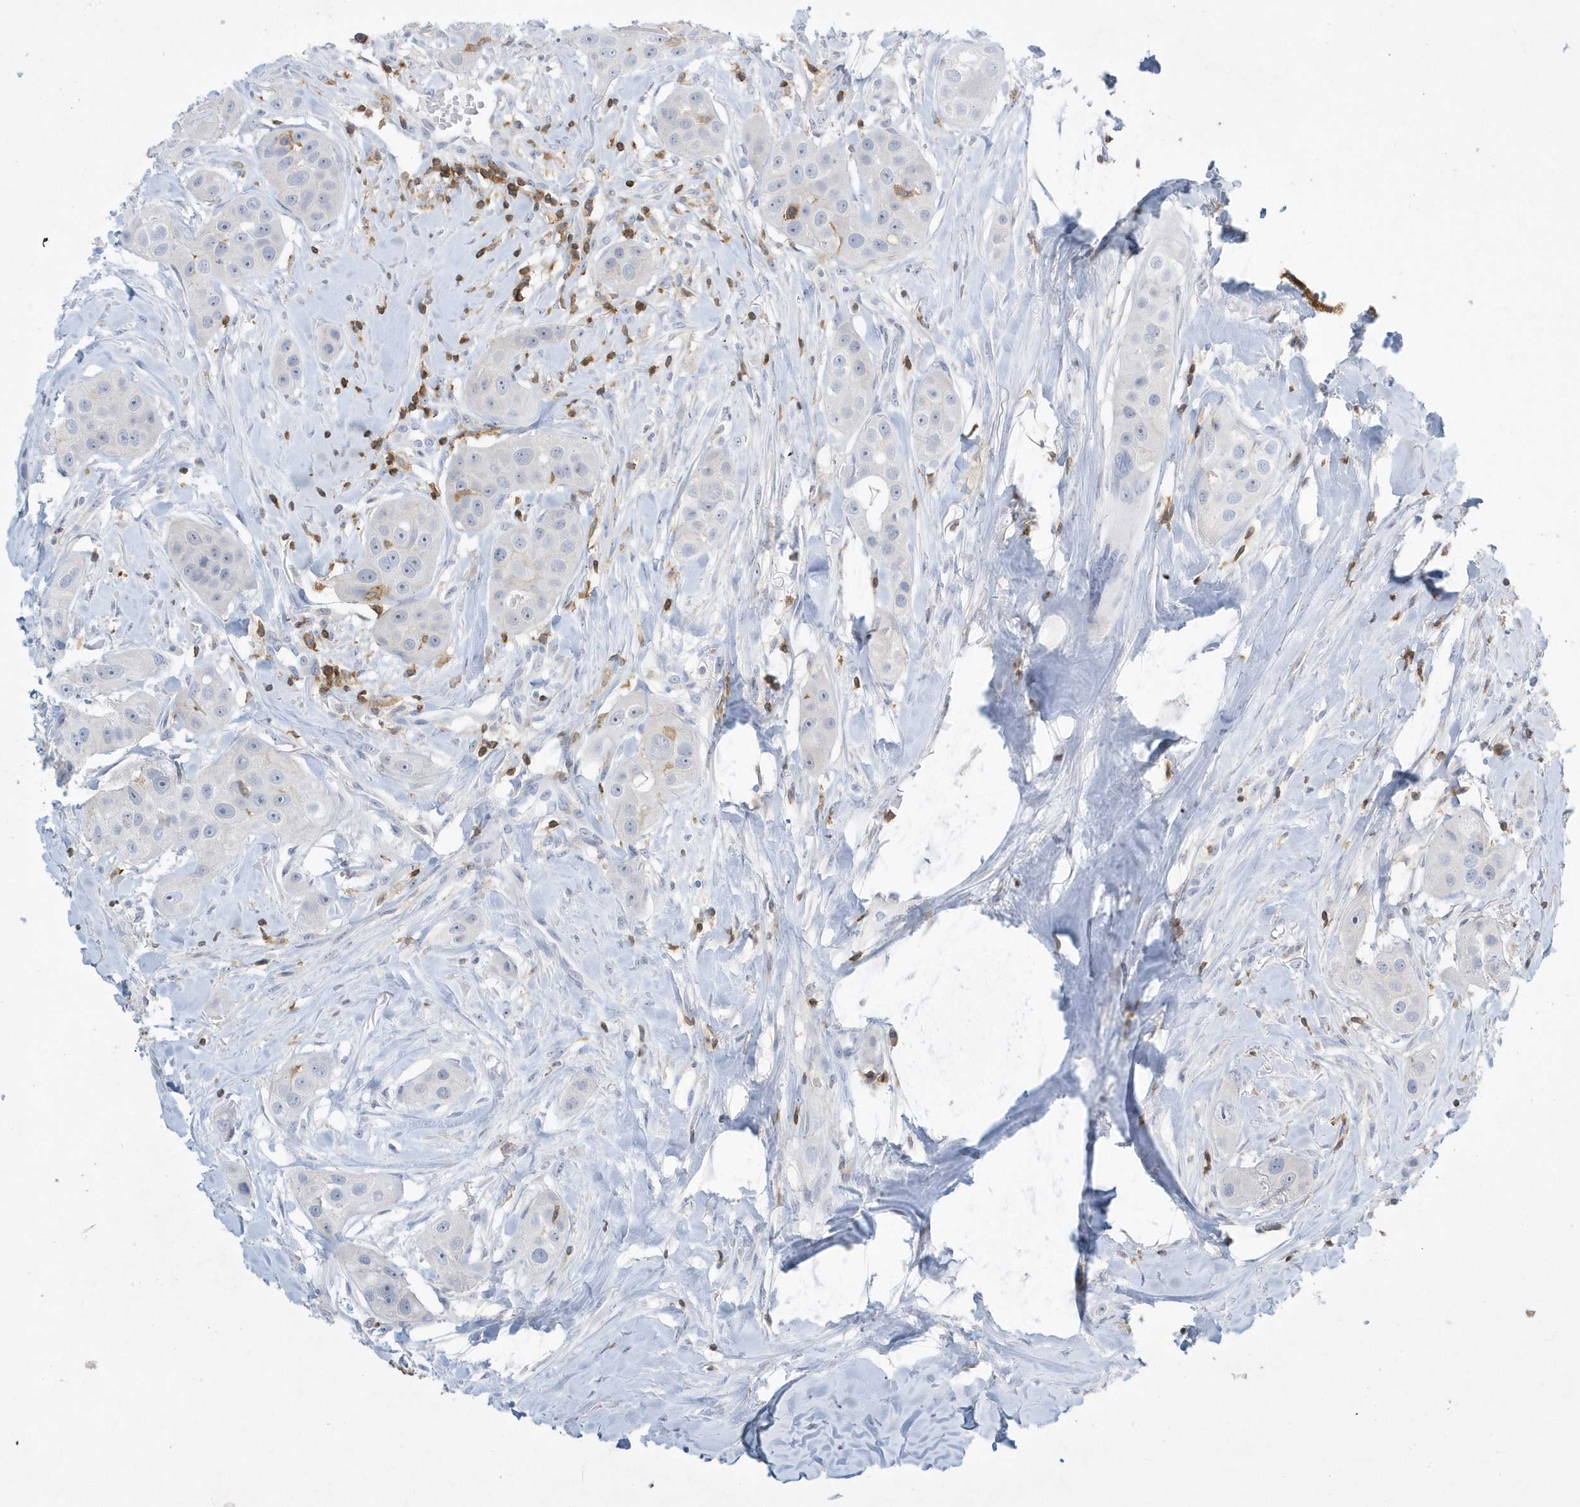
{"staining": {"intensity": "negative", "quantity": "none", "location": "none"}, "tissue": "head and neck cancer", "cell_type": "Tumor cells", "image_type": "cancer", "snomed": [{"axis": "morphology", "description": "Normal tissue, NOS"}, {"axis": "morphology", "description": "Squamous cell carcinoma, NOS"}, {"axis": "topography", "description": "Skeletal muscle"}, {"axis": "topography", "description": "Head-Neck"}], "caption": "Squamous cell carcinoma (head and neck) was stained to show a protein in brown. There is no significant staining in tumor cells. (Stains: DAB immunohistochemistry (IHC) with hematoxylin counter stain, Microscopy: brightfield microscopy at high magnification).", "gene": "PSD4", "patient": {"sex": "male", "age": 51}}